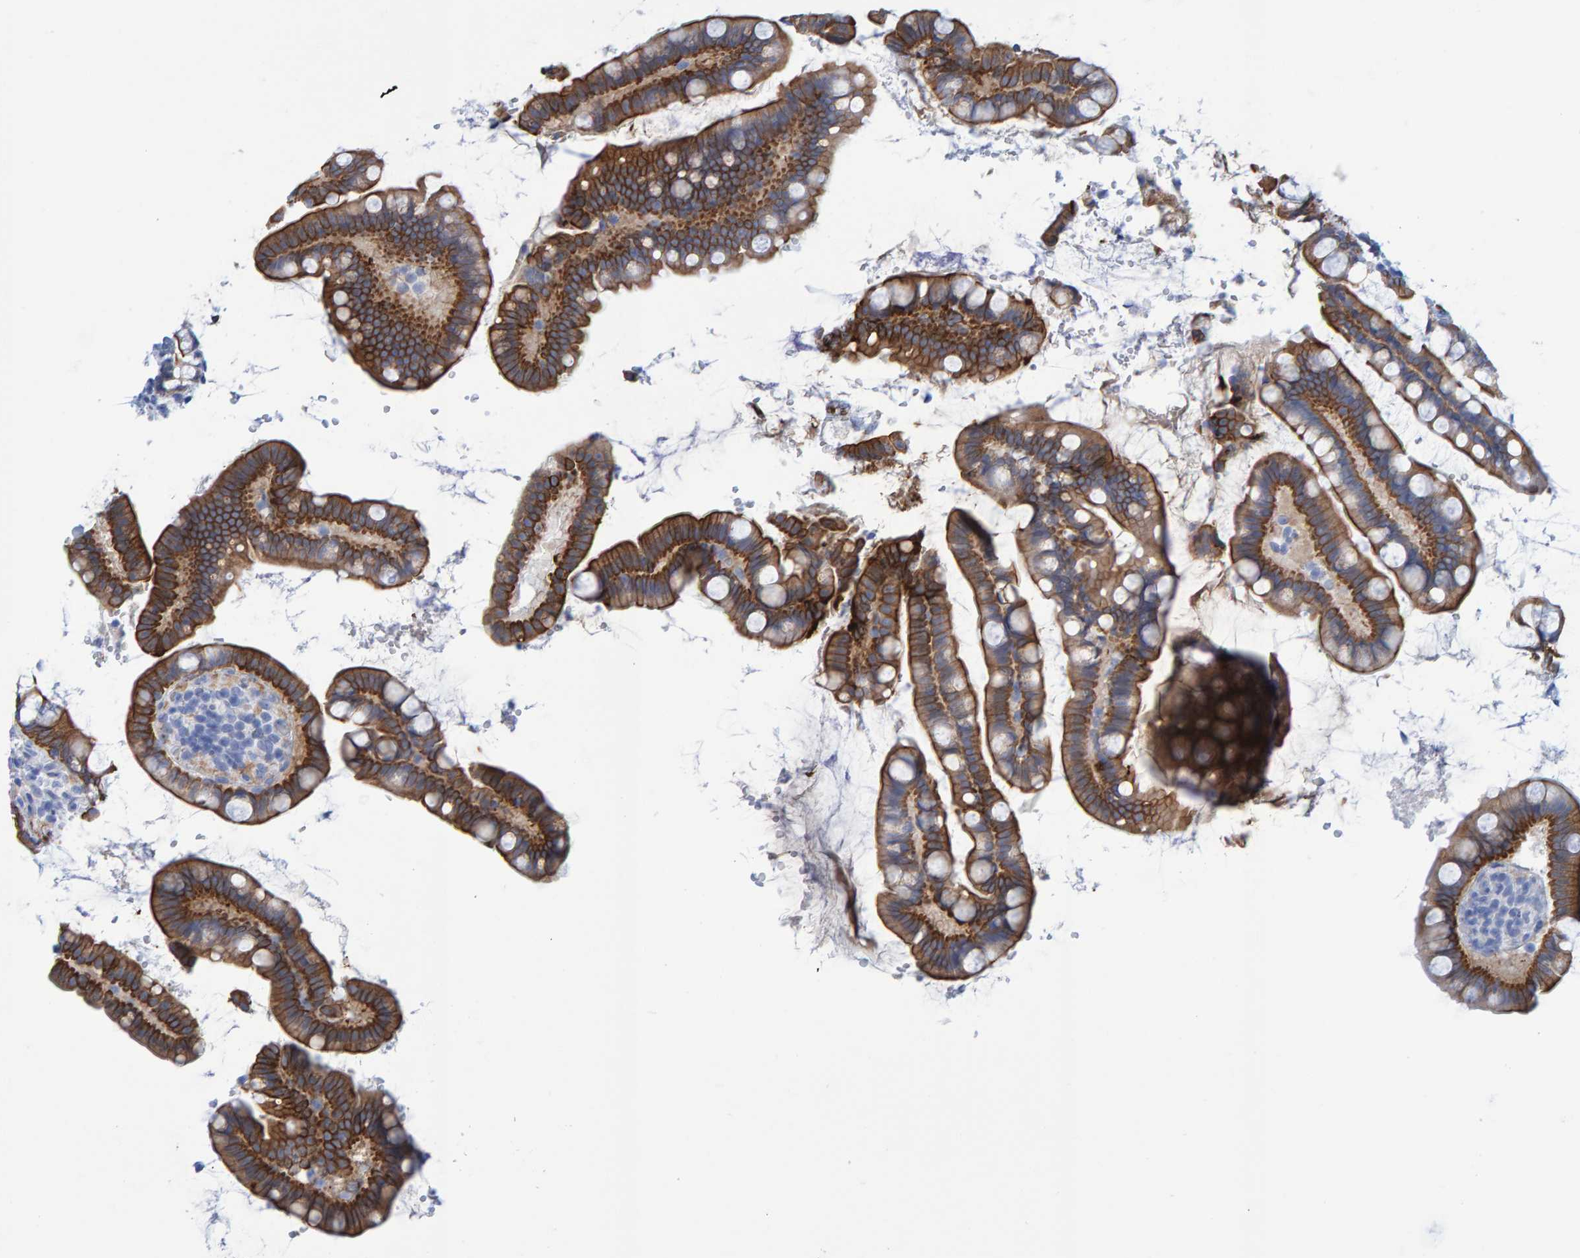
{"staining": {"intensity": "moderate", "quantity": ">75%", "location": "cytoplasmic/membranous"}, "tissue": "small intestine", "cell_type": "Glandular cells", "image_type": "normal", "snomed": [{"axis": "morphology", "description": "Normal tissue, NOS"}, {"axis": "topography", "description": "Smooth muscle"}, {"axis": "topography", "description": "Small intestine"}], "caption": "Immunohistochemistry (IHC) staining of benign small intestine, which shows medium levels of moderate cytoplasmic/membranous expression in about >75% of glandular cells indicating moderate cytoplasmic/membranous protein positivity. The staining was performed using DAB (brown) for protein detection and nuclei were counterstained in hematoxylin (blue).", "gene": "JAKMIP3", "patient": {"sex": "female", "age": 84}}